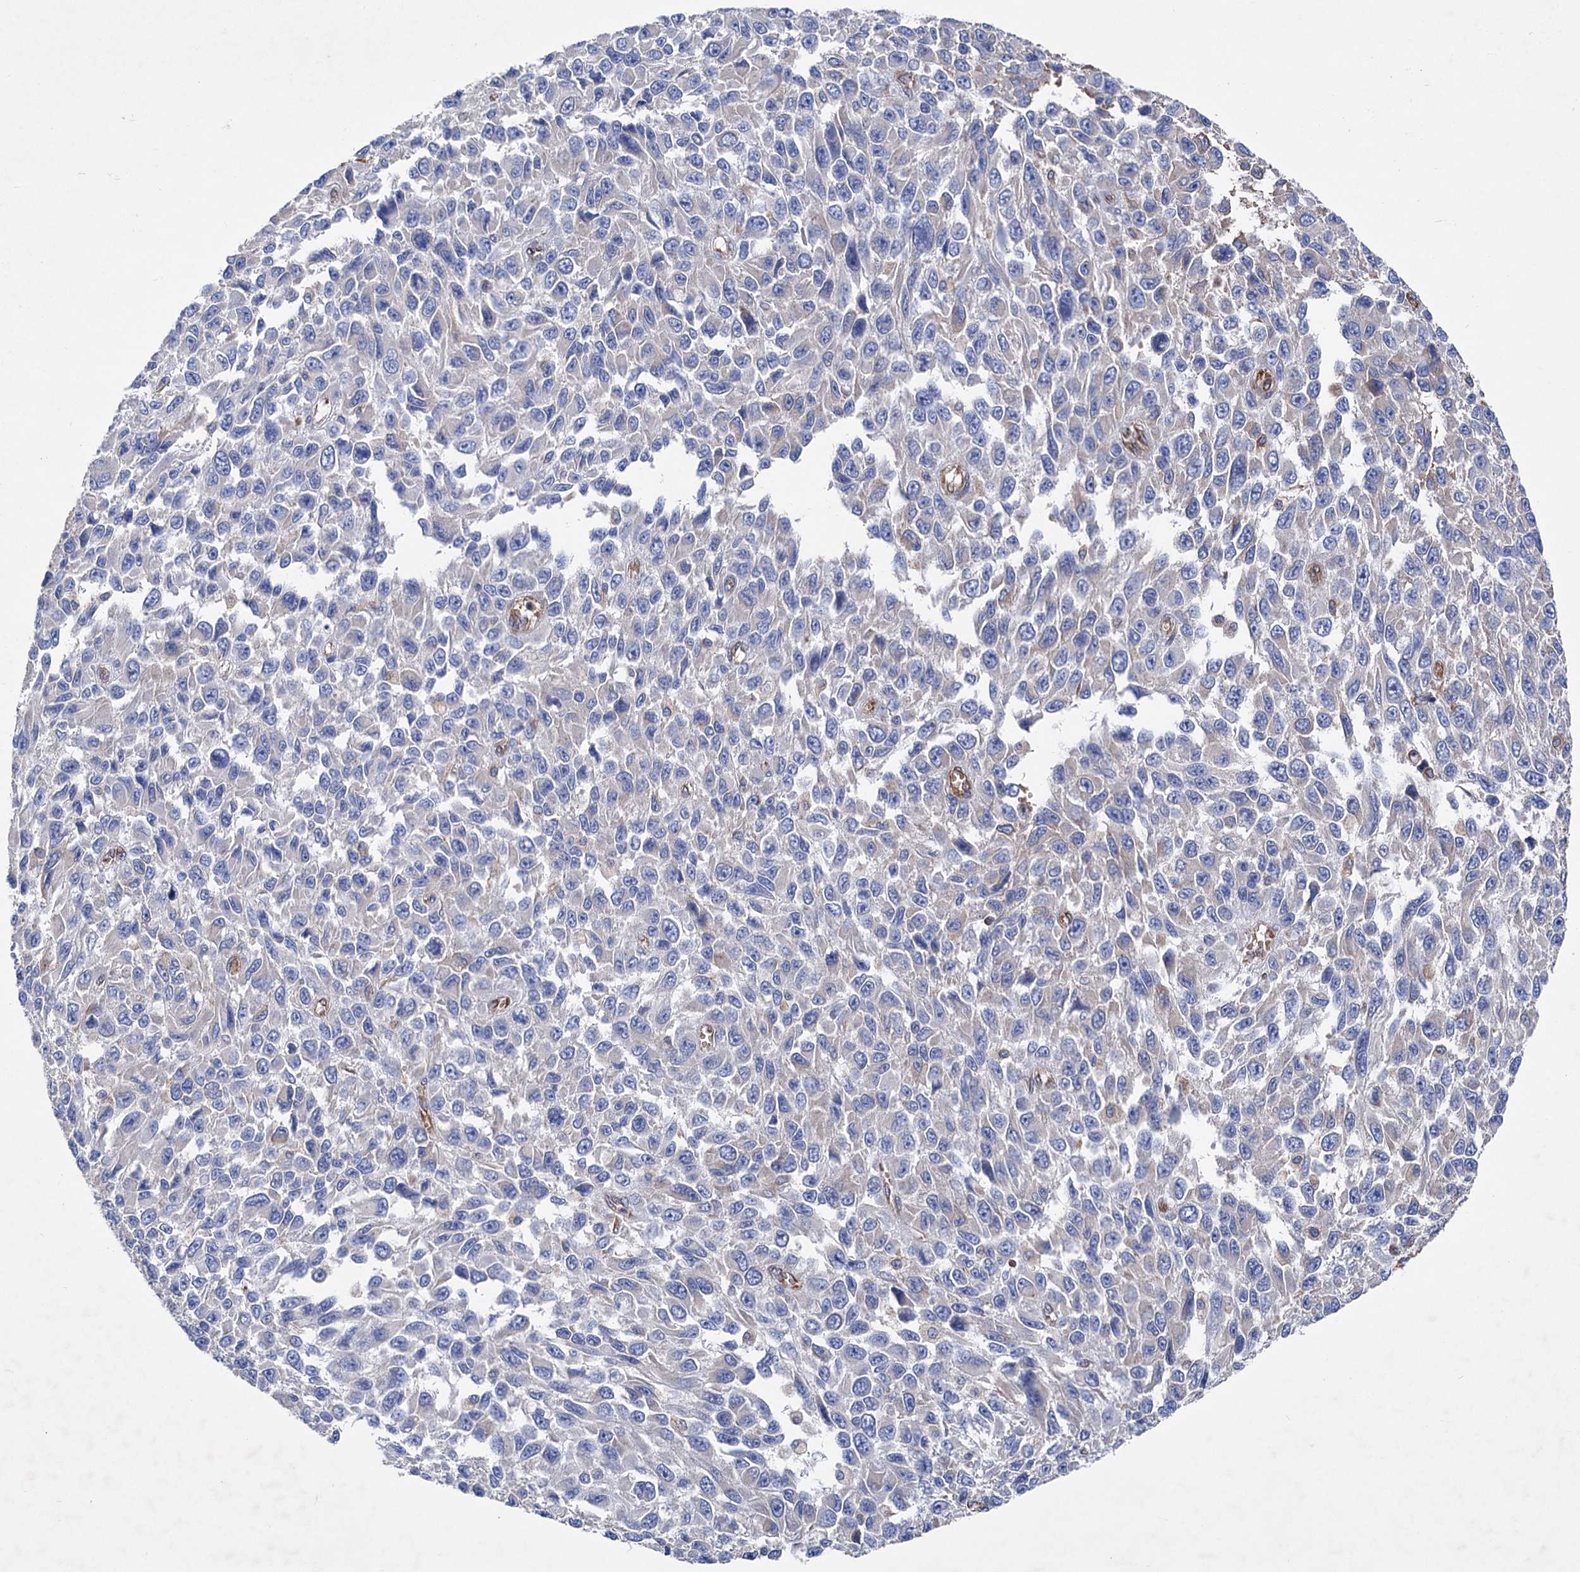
{"staining": {"intensity": "negative", "quantity": "none", "location": "none"}, "tissue": "melanoma", "cell_type": "Tumor cells", "image_type": "cancer", "snomed": [{"axis": "morphology", "description": "Normal tissue, NOS"}, {"axis": "morphology", "description": "Malignant melanoma, NOS"}, {"axis": "topography", "description": "Skin"}], "caption": "DAB (3,3'-diaminobenzidine) immunohistochemical staining of melanoma exhibits no significant staining in tumor cells.", "gene": "STING1", "patient": {"sex": "female", "age": 96}}